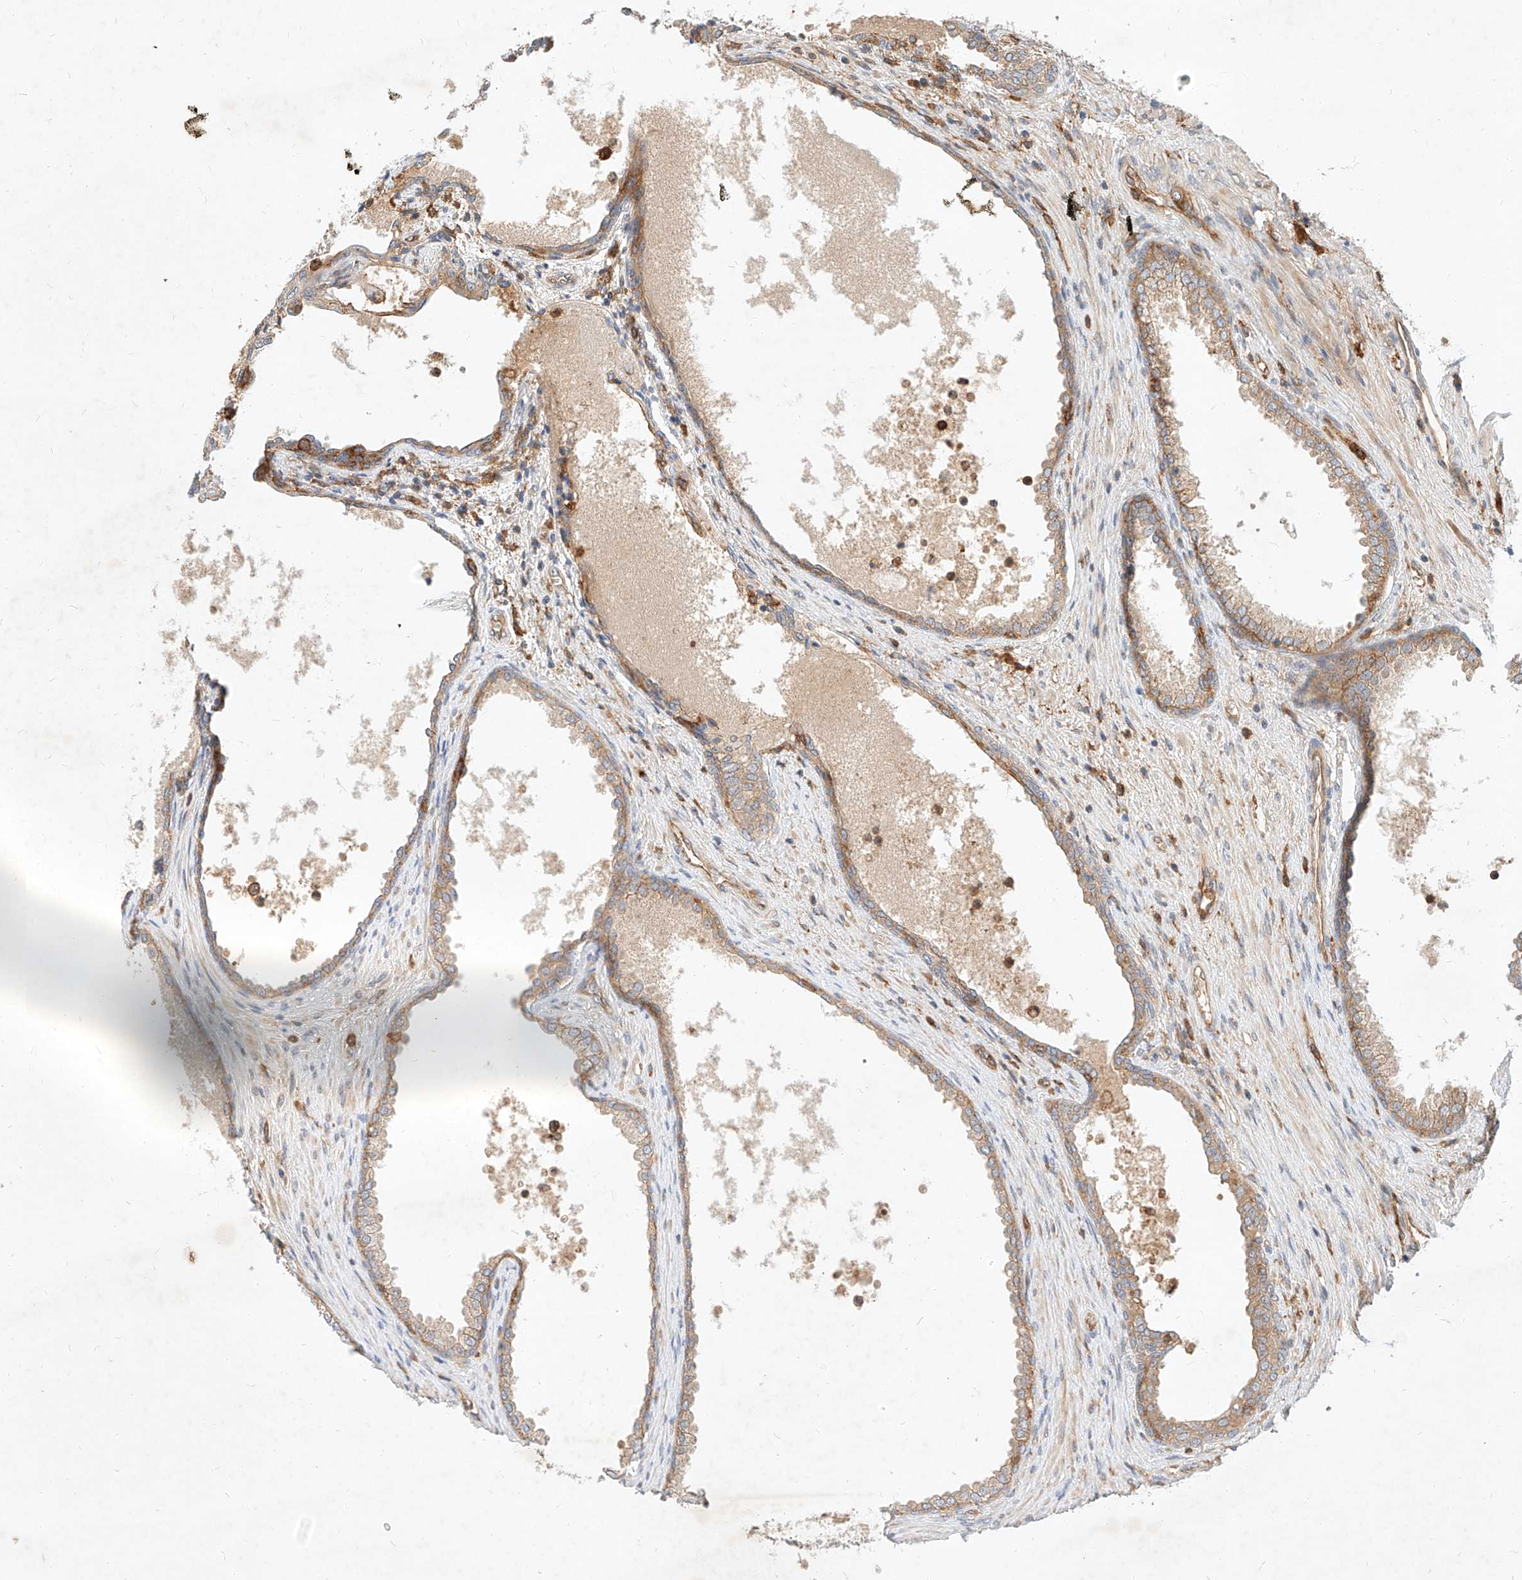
{"staining": {"intensity": "moderate", "quantity": "25%-75%", "location": "cytoplasmic/membranous"}, "tissue": "prostate", "cell_type": "Glandular cells", "image_type": "normal", "snomed": [{"axis": "morphology", "description": "Normal tissue, NOS"}, {"axis": "topography", "description": "Prostate"}], "caption": "Prostate stained with IHC displays moderate cytoplasmic/membranous staining in about 25%-75% of glandular cells. (IHC, brightfield microscopy, high magnification).", "gene": "NFAM1", "patient": {"sex": "male", "age": 76}}